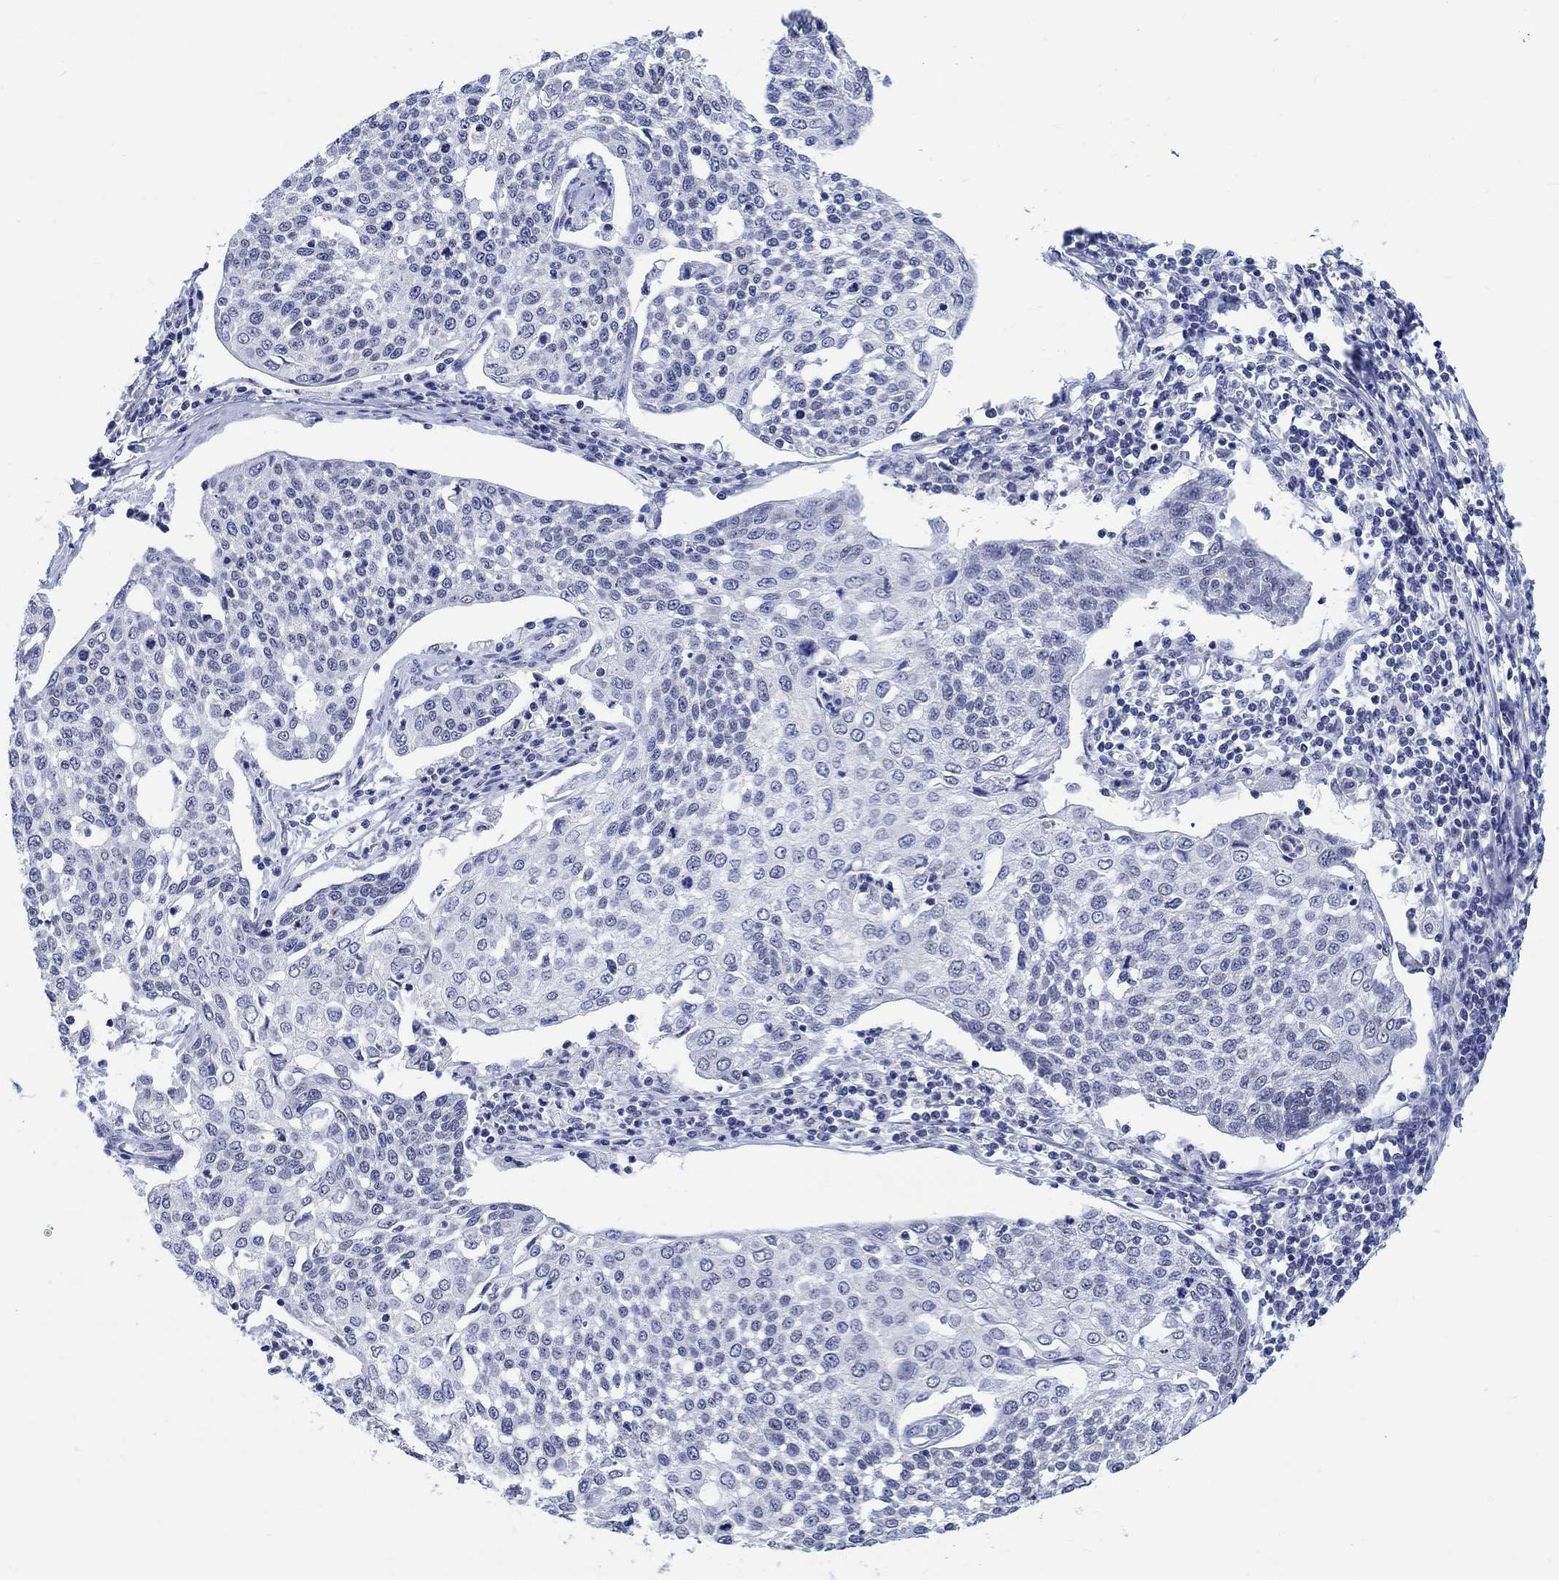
{"staining": {"intensity": "negative", "quantity": "none", "location": "none"}, "tissue": "cervical cancer", "cell_type": "Tumor cells", "image_type": "cancer", "snomed": [{"axis": "morphology", "description": "Squamous cell carcinoma, NOS"}, {"axis": "topography", "description": "Cervix"}], "caption": "This is a micrograph of IHC staining of cervical squamous cell carcinoma, which shows no expression in tumor cells. (Stains: DAB (3,3'-diaminobenzidine) immunohistochemistry (IHC) with hematoxylin counter stain, Microscopy: brightfield microscopy at high magnification).", "gene": "ANKS1B", "patient": {"sex": "female", "age": 34}}